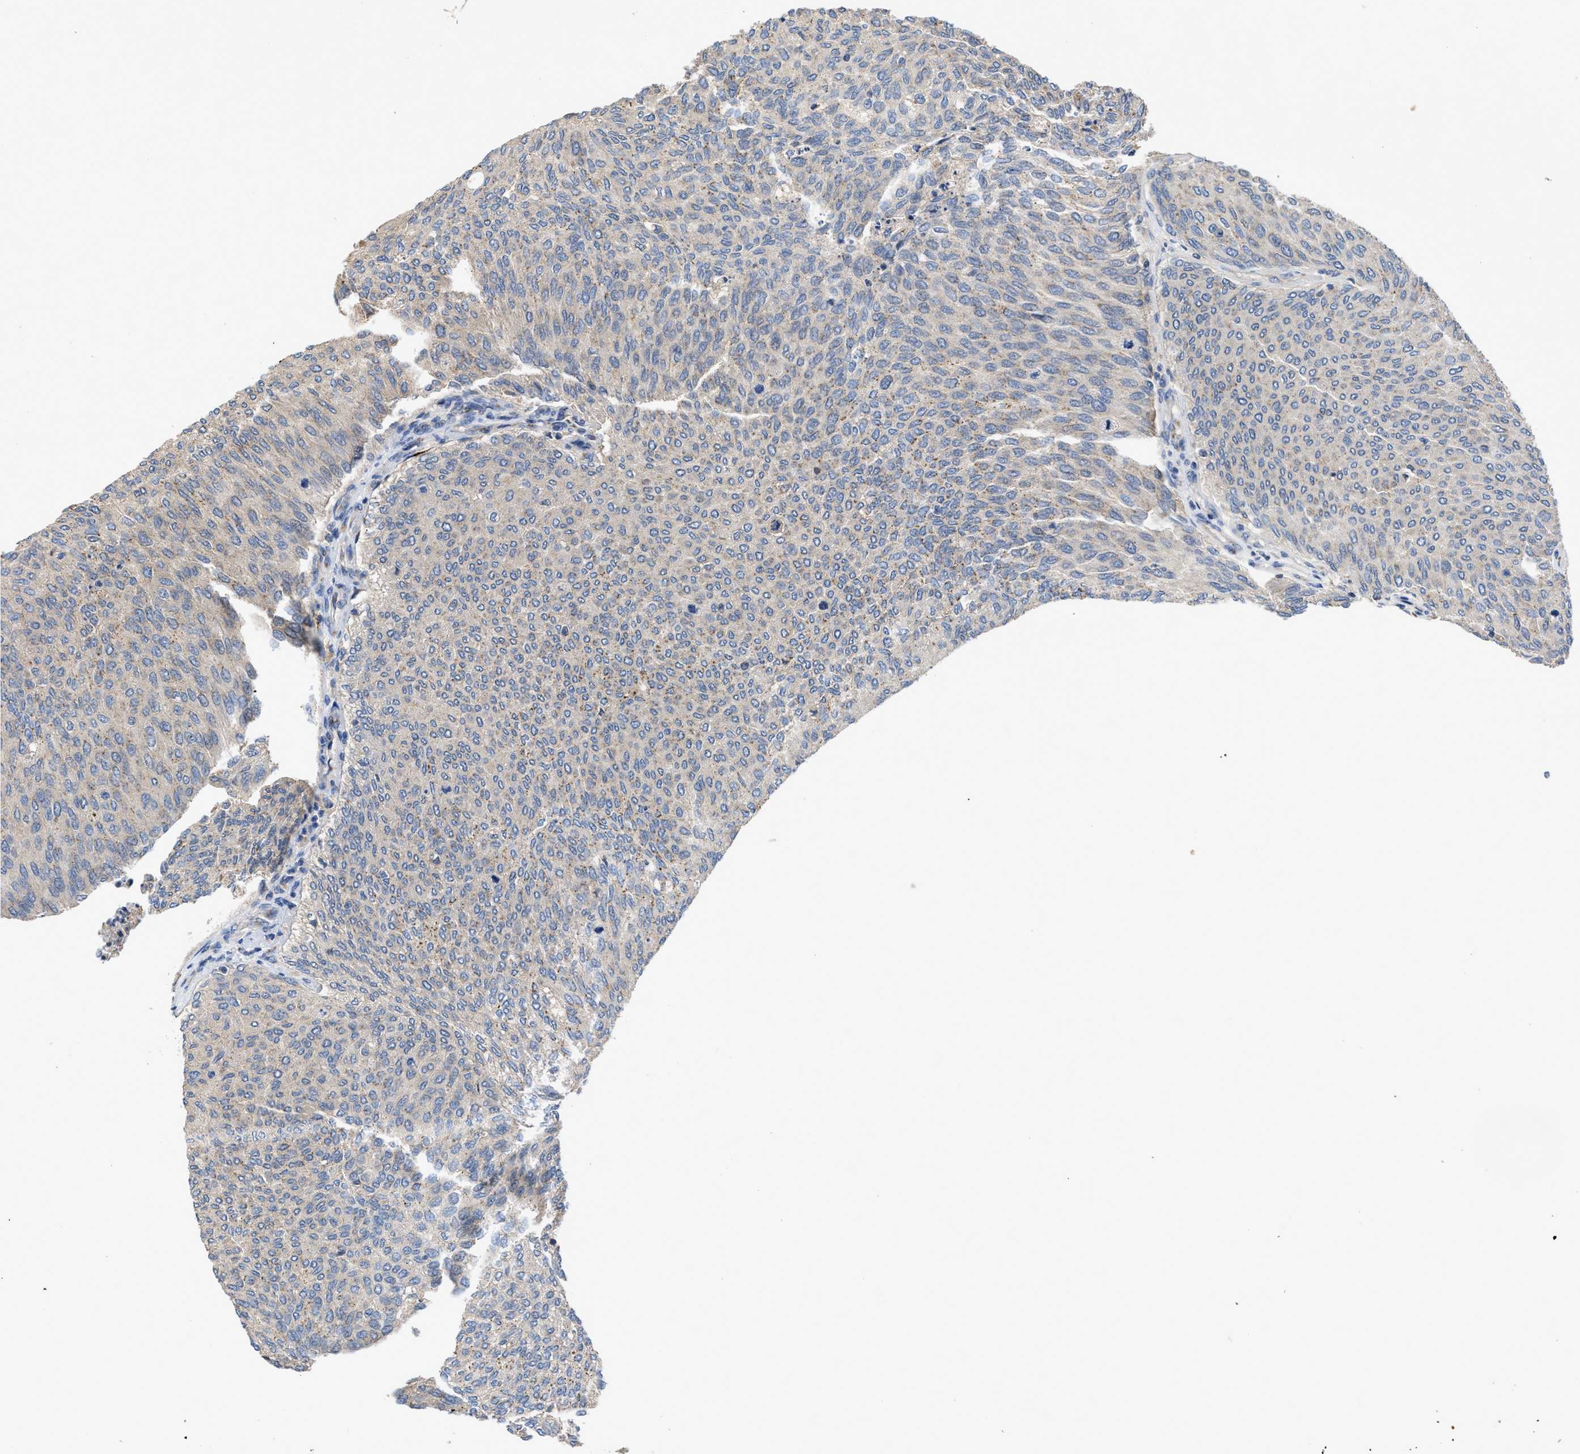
{"staining": {"intensity": "negative", "quantity": "none", "location": "none"}, "tissue": "urothelial cancer", "cell_type": "Tumor cells", "image_type": "cancer", "snomed": [{"axis": "morphology", "description": "Urothelial carcinoma, Low grade"}, {"axis": "topography", "description": "Urinary bladder"}], "caption": "DAB (3,3'-diaminobenzidine) immunohistochemical staining of human urothelial carcinoma (low-grade) shows no significant staining in tumor cells.", "gene": "SIK2", "patient": {"sex": "female", "age": 79}}